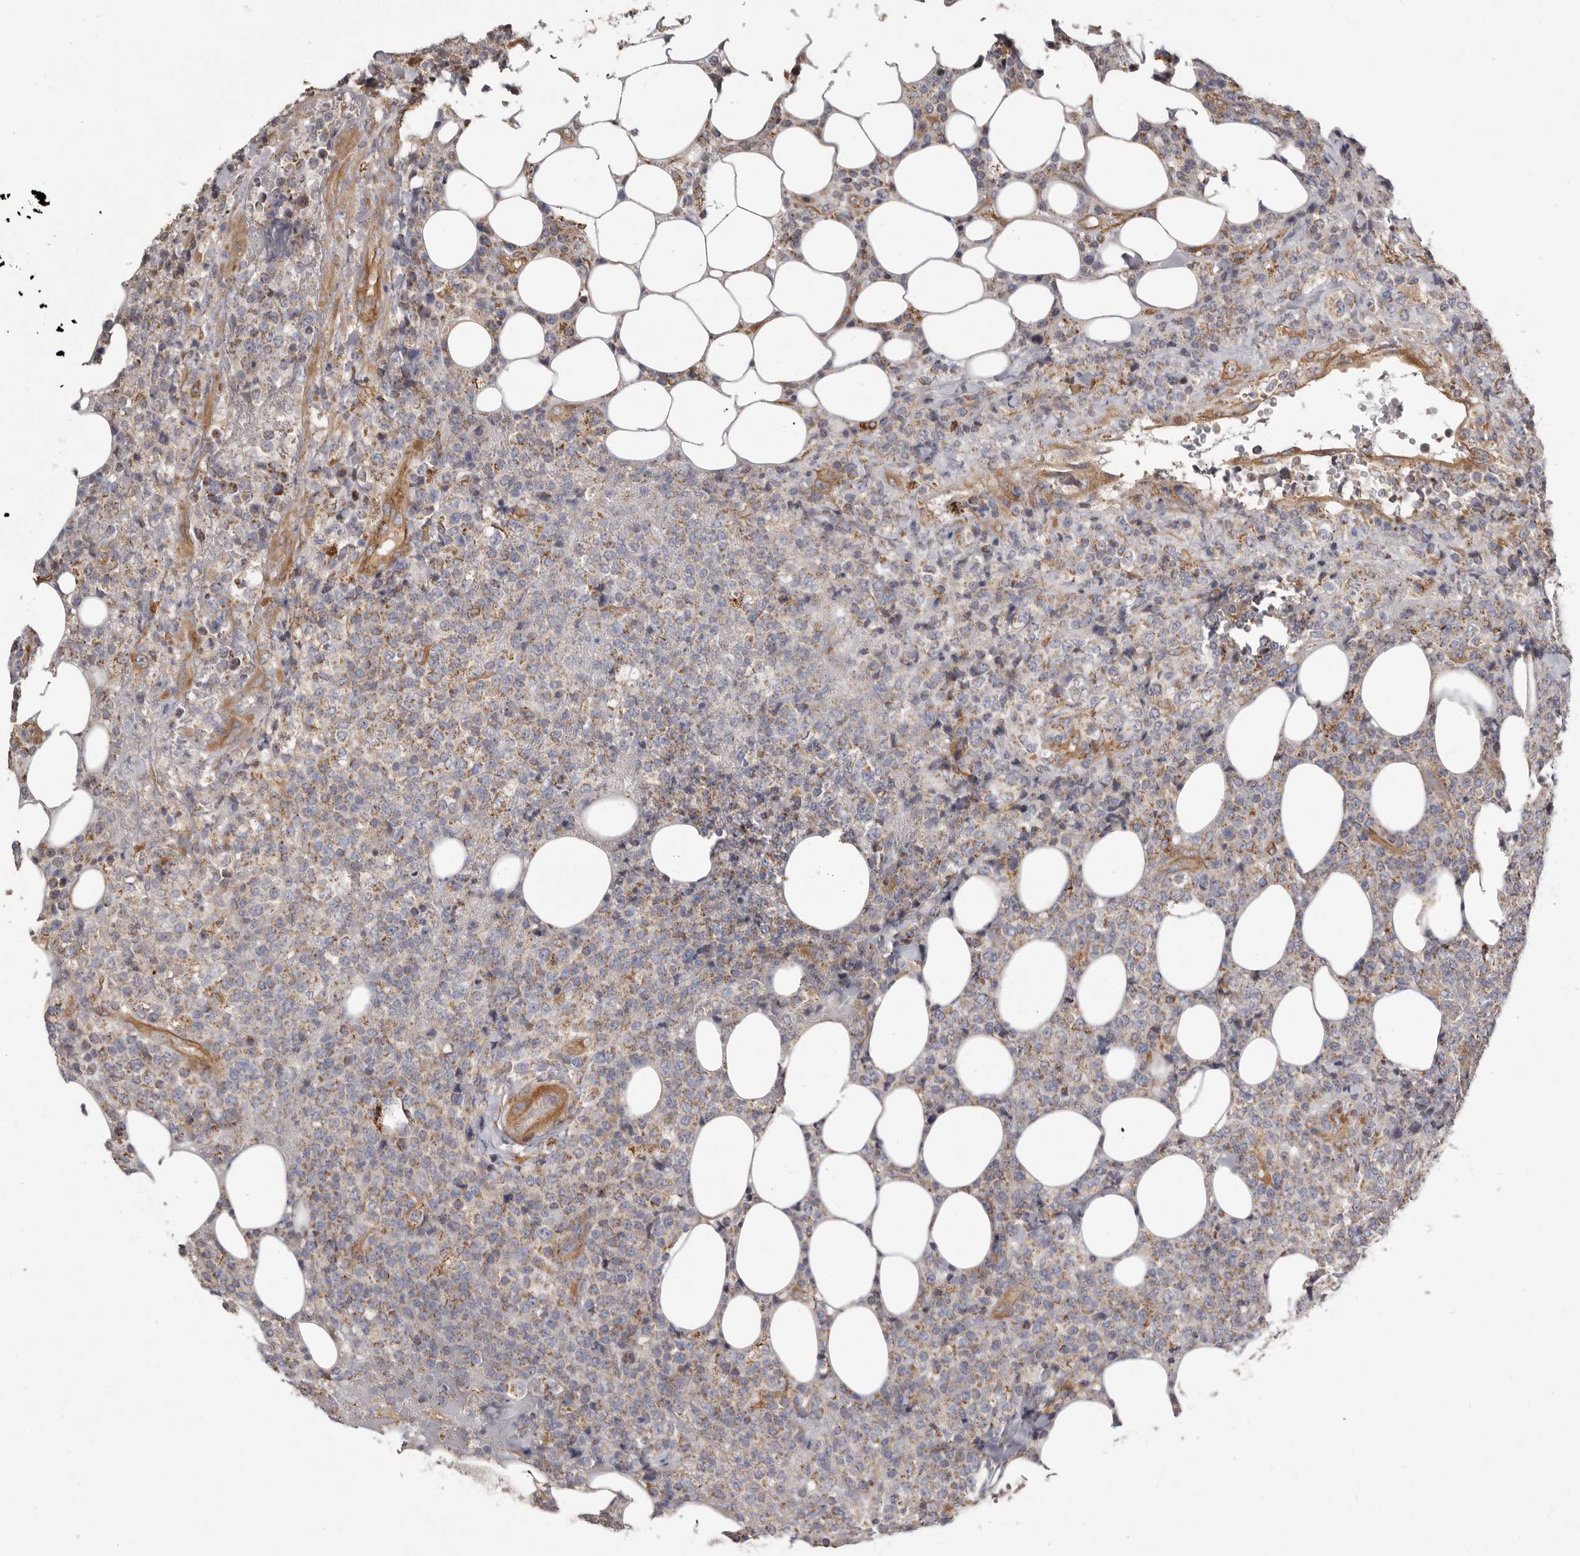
{"staining": {"intensity": "moderate", "quantity": "<25%", "location": "cytoplasmic/membranous"}, "tissue": "lymphoma", "cell_type": "Tumor cells", "image_type": "cancer", "snomed": [{"axis": "morphology", "description": "Malignant lymphoma, non-Hodgkin's type, High grade"}, {"axis": "topography", "description": "Lymph node"}], "caption": "The image reveals a brown stain indicating the presence of a protein in the cytoplasmic/membranous of tumor cells in lymphoma.", "gene": "ENAH", "patient": {"sex": "male", "age": 13}}